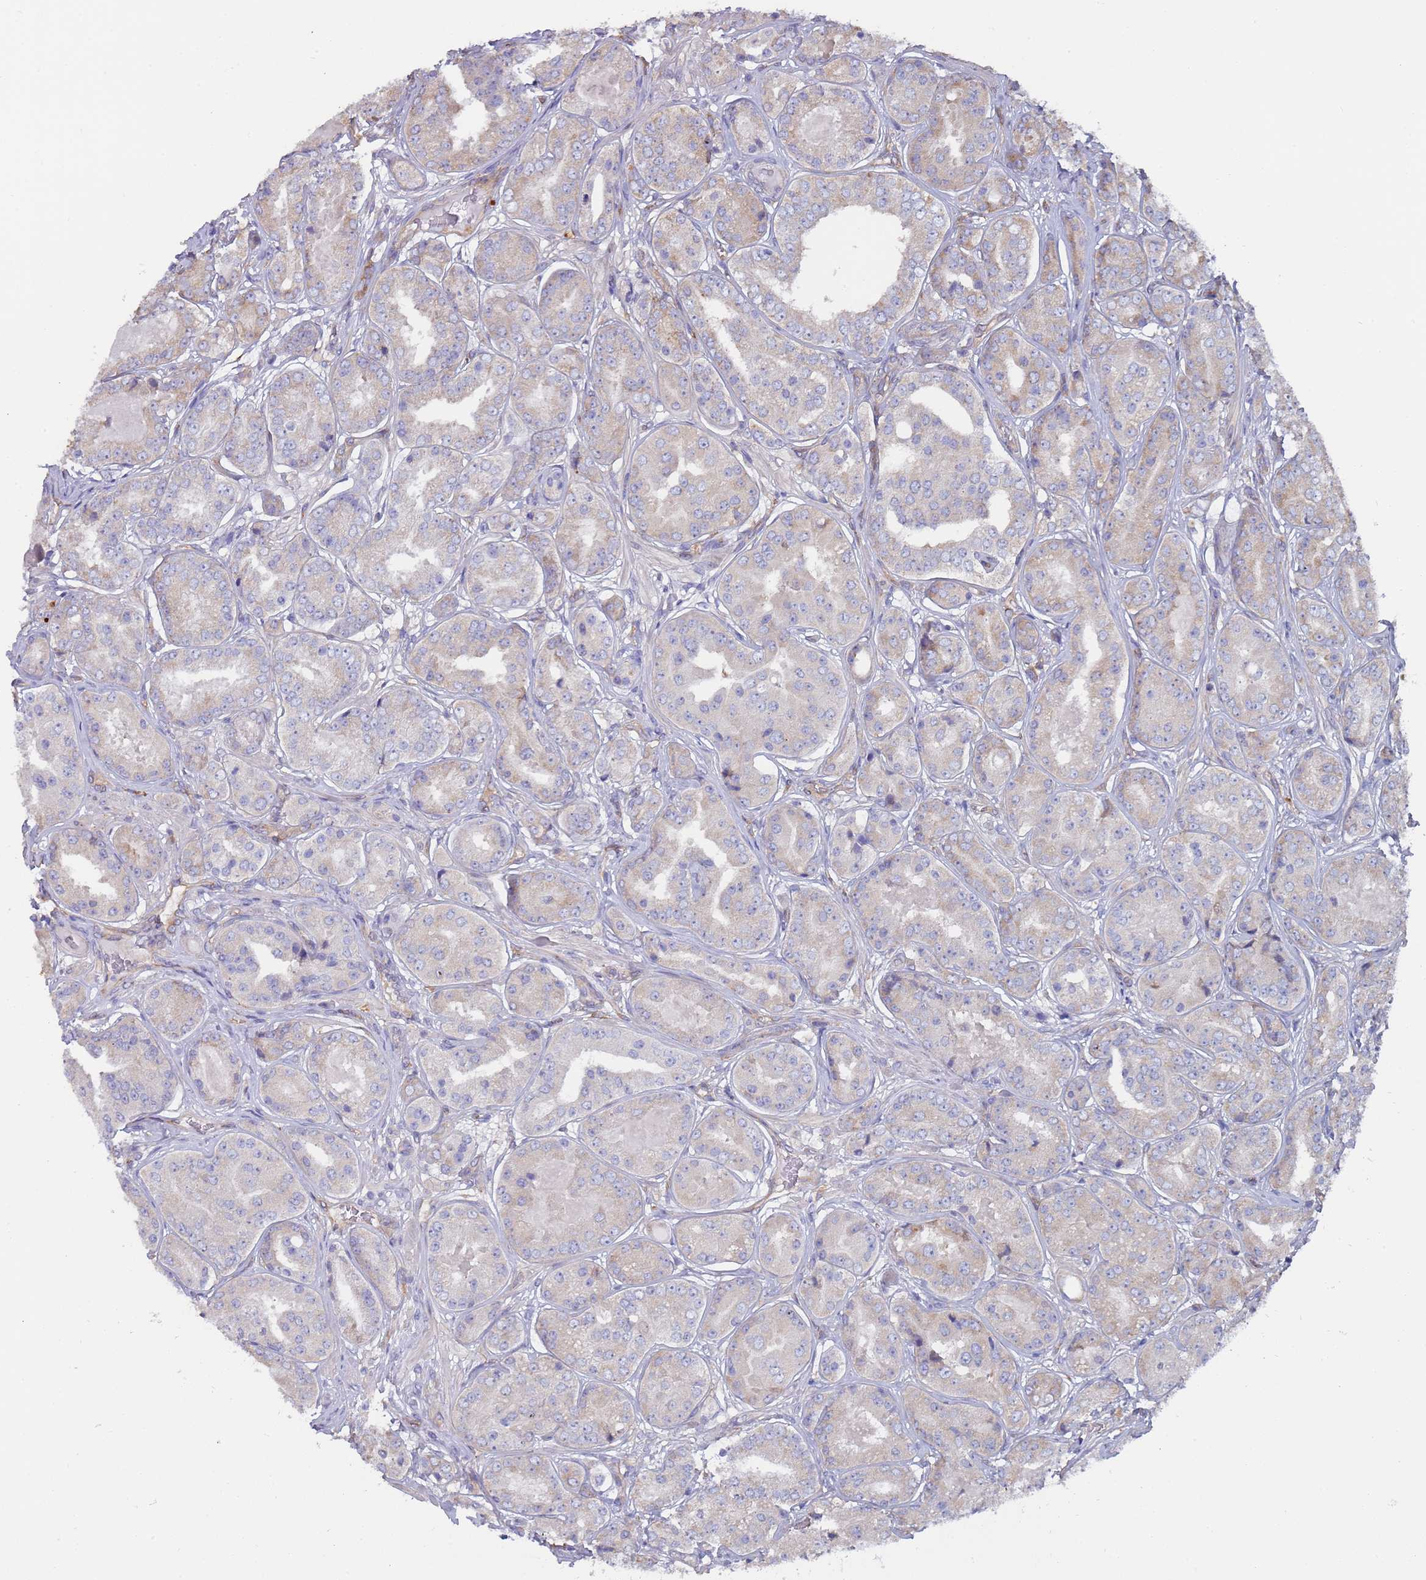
{"staining": {"intensity": "weak", "quantity": "<25%", "location": "cytoplasmic/membranous"}, "tissue": "prostate cancer", "cell_type": "Tumor cells", "image_type": "cancer", "snomed": [{"axis": "morphology", "description": "Adenocarcinoma, High grade"}, {"axis": "topography", "description": "Prostate"}], "caption": "Protein analysis of prostate cancer reveals no significant staining in tumor cells. (DAB immunohistochemistry (IHC) with hematoxylin counter stain).", "gene": "ZNF844", "patient": {"sex": "male", "age": 63}}